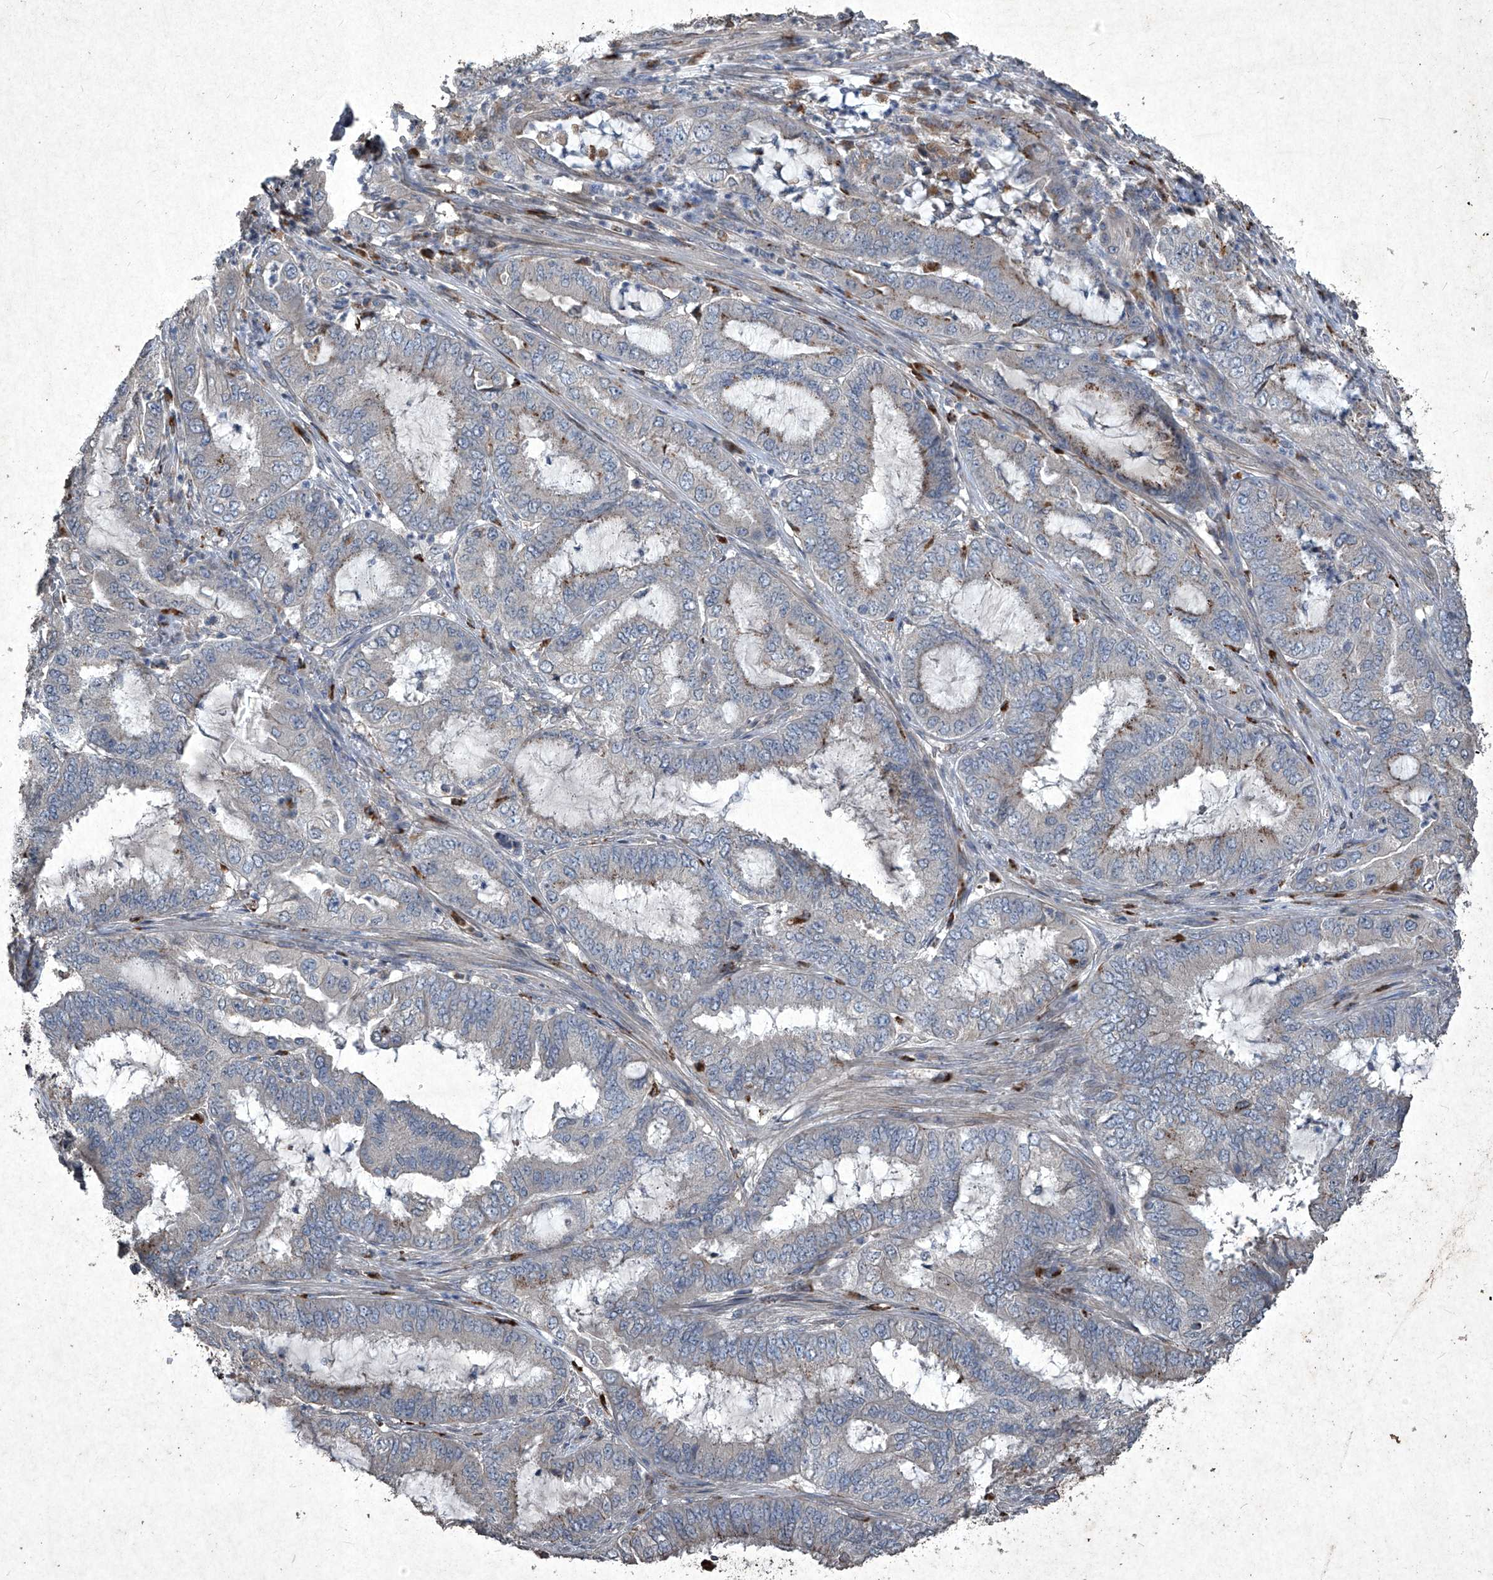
{"staining": {"intensity": "negative", "quantity": "none", "location": "none"}, "tissue": "endometrial cancer", "cell_type": "Tumor cells", "image_type": "cancer", "snomed": [{"axis": "morphology", "description": "Adenocarcinoma, NOS"}, {"axis": "topography", "description": "Endometrium"}], "caption": "Tumor cells show no significant expression in endometrial cancer (adenocarcinoma).", "gene": "MED16", "patient": {"sex": "female", "age": 51}}